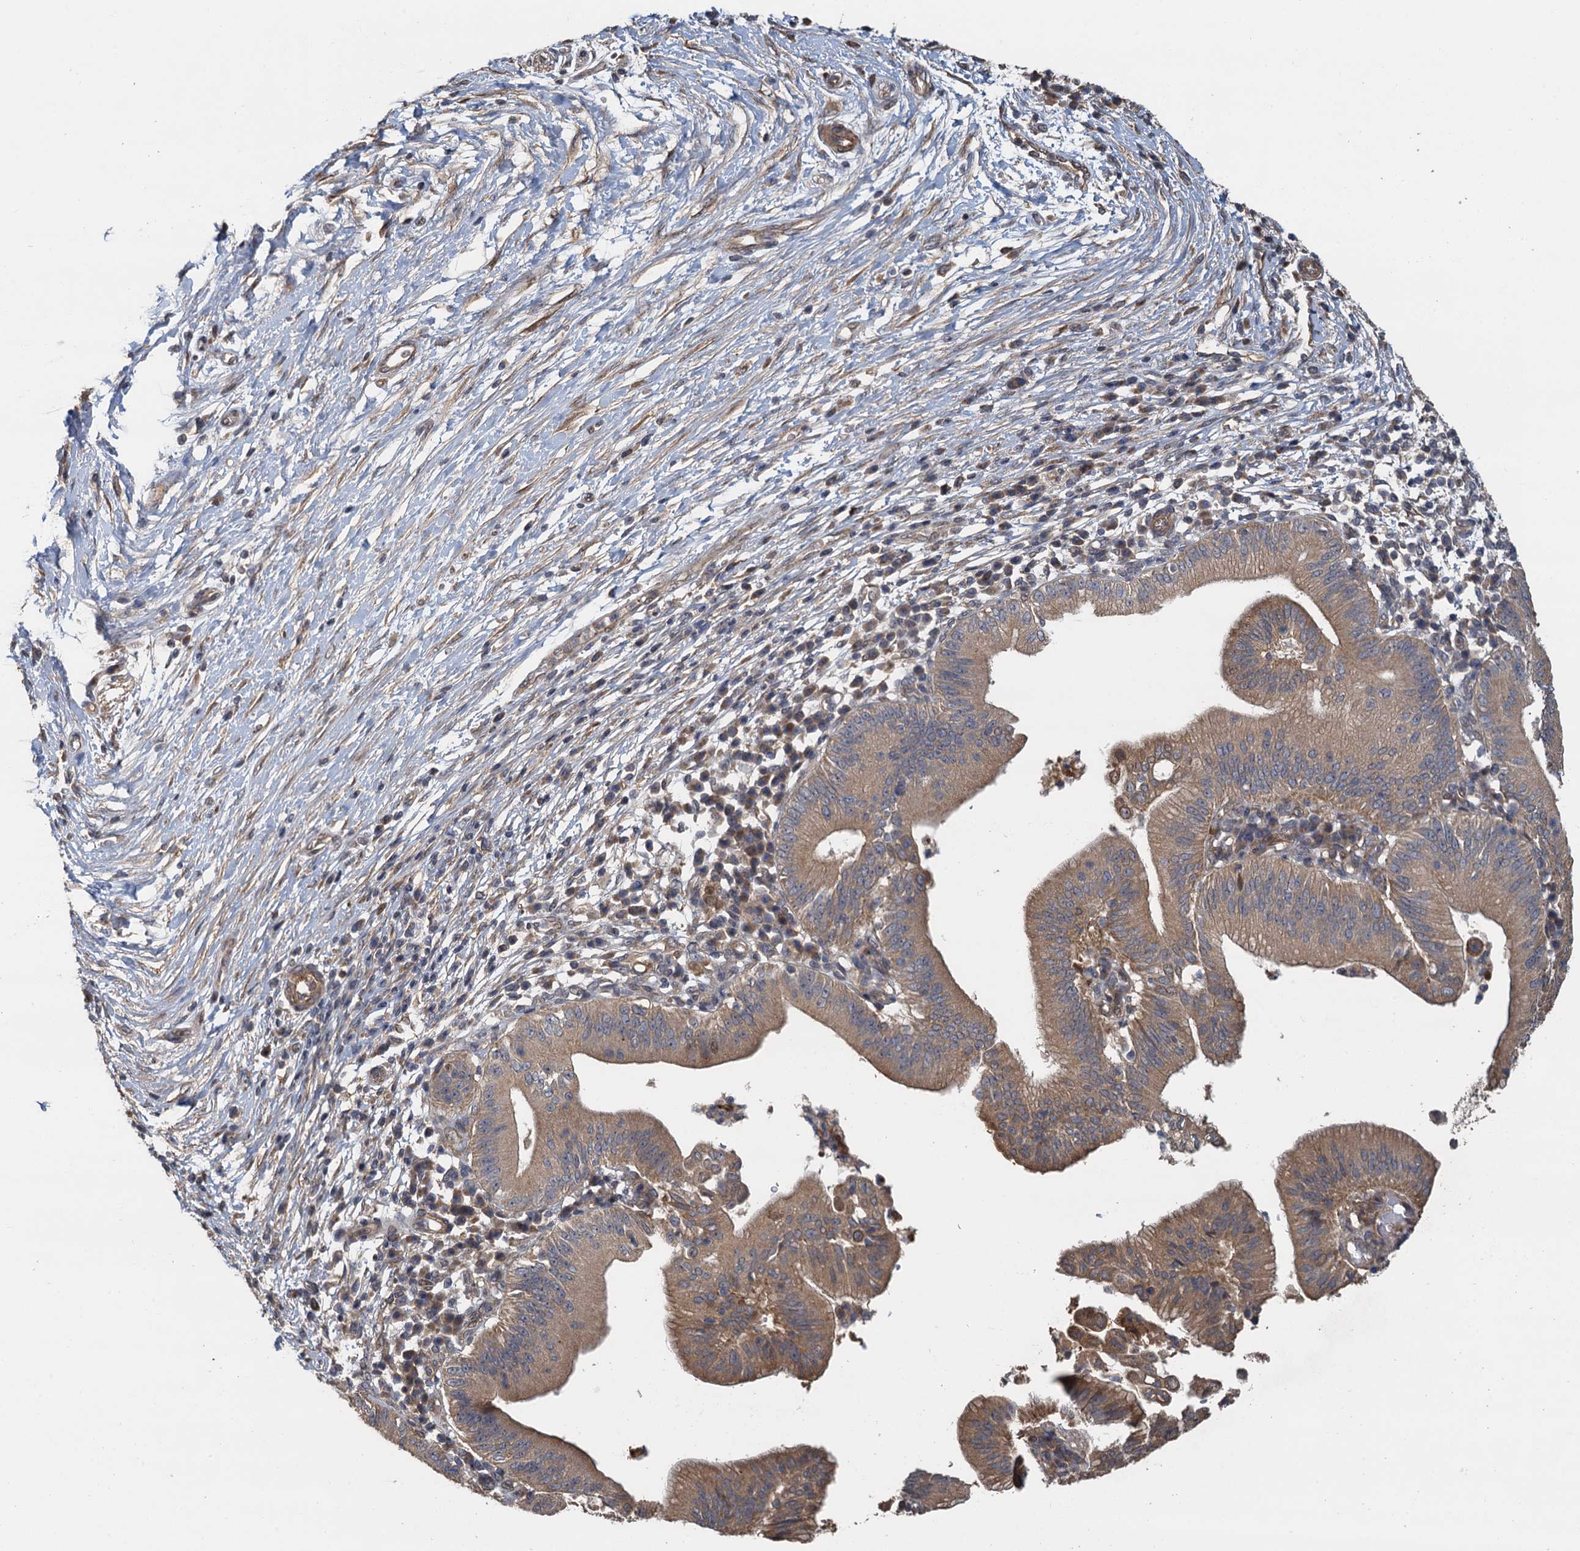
{"staining": {"intensity": "moderate", "quantity": ">75%", "location": "cytoplasmic/membranous"}, "tissue": "pancreatic cancer", "cell_type": "Tumor cells", "image_type": "cancer", "snomed": [{"axis": "morphology", "description": "Adenocarcinoma, NOS"}, {"axis": "topography", "description": "Pancreas"}], "caption": "Human adenocarcinoma (pancreatic) stained for a protein (brown) displays moderate cytoplasmic/membranous positive staining in approximately >75% of tumor cells.", "gene": "MEAK7", "patient": {"sex": "male", "age": 68}}